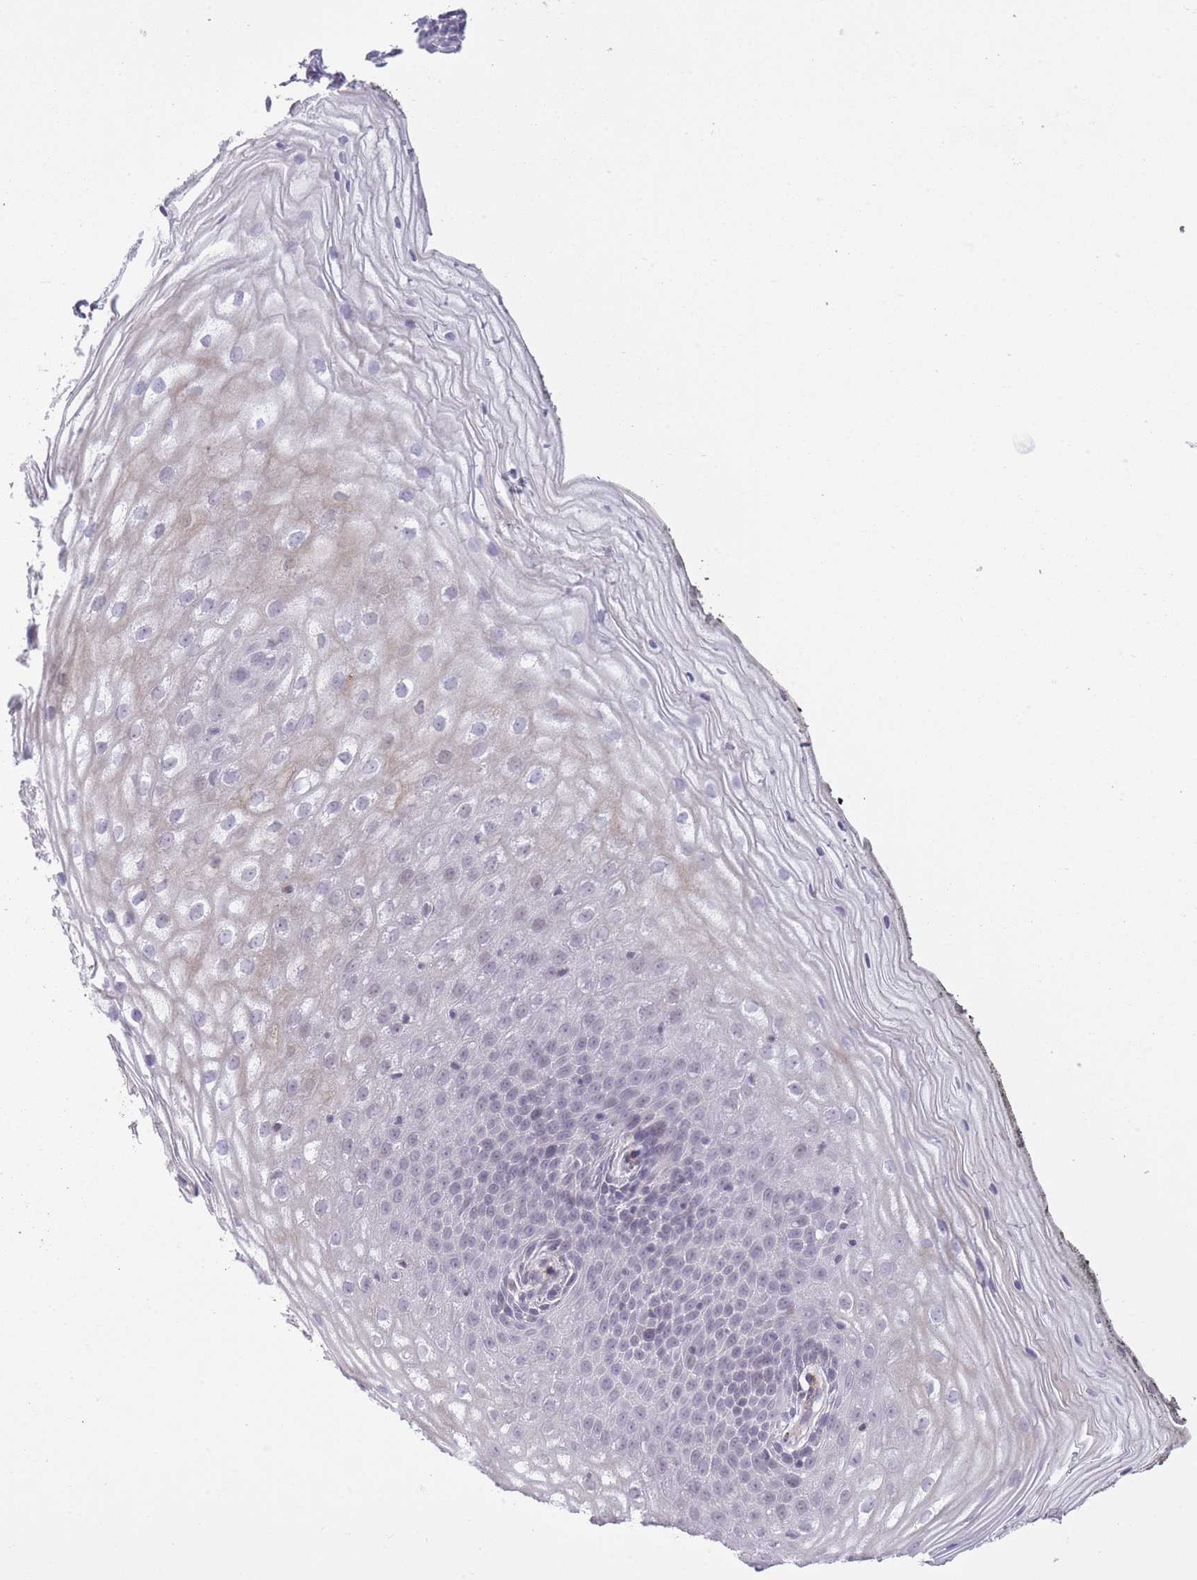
{"staining": {"intensity": "negative", "quantity": "none", "location": "none"}, "tissue": "vagina", "cell_type": "Squamous epithelial cells", "image_type": "normal", "snomed": [{"axis": "morphology", "description": "Normal tissue, NOS"}, {"axis": "topography", "description": "Vagina"}], "caption": "Benign vagina was stained to show a protein in brown. There is no significant expression in squamous epithelial cells.", "gene": "ZBTB24", "patient": {"sex": "female", "age": 47}}